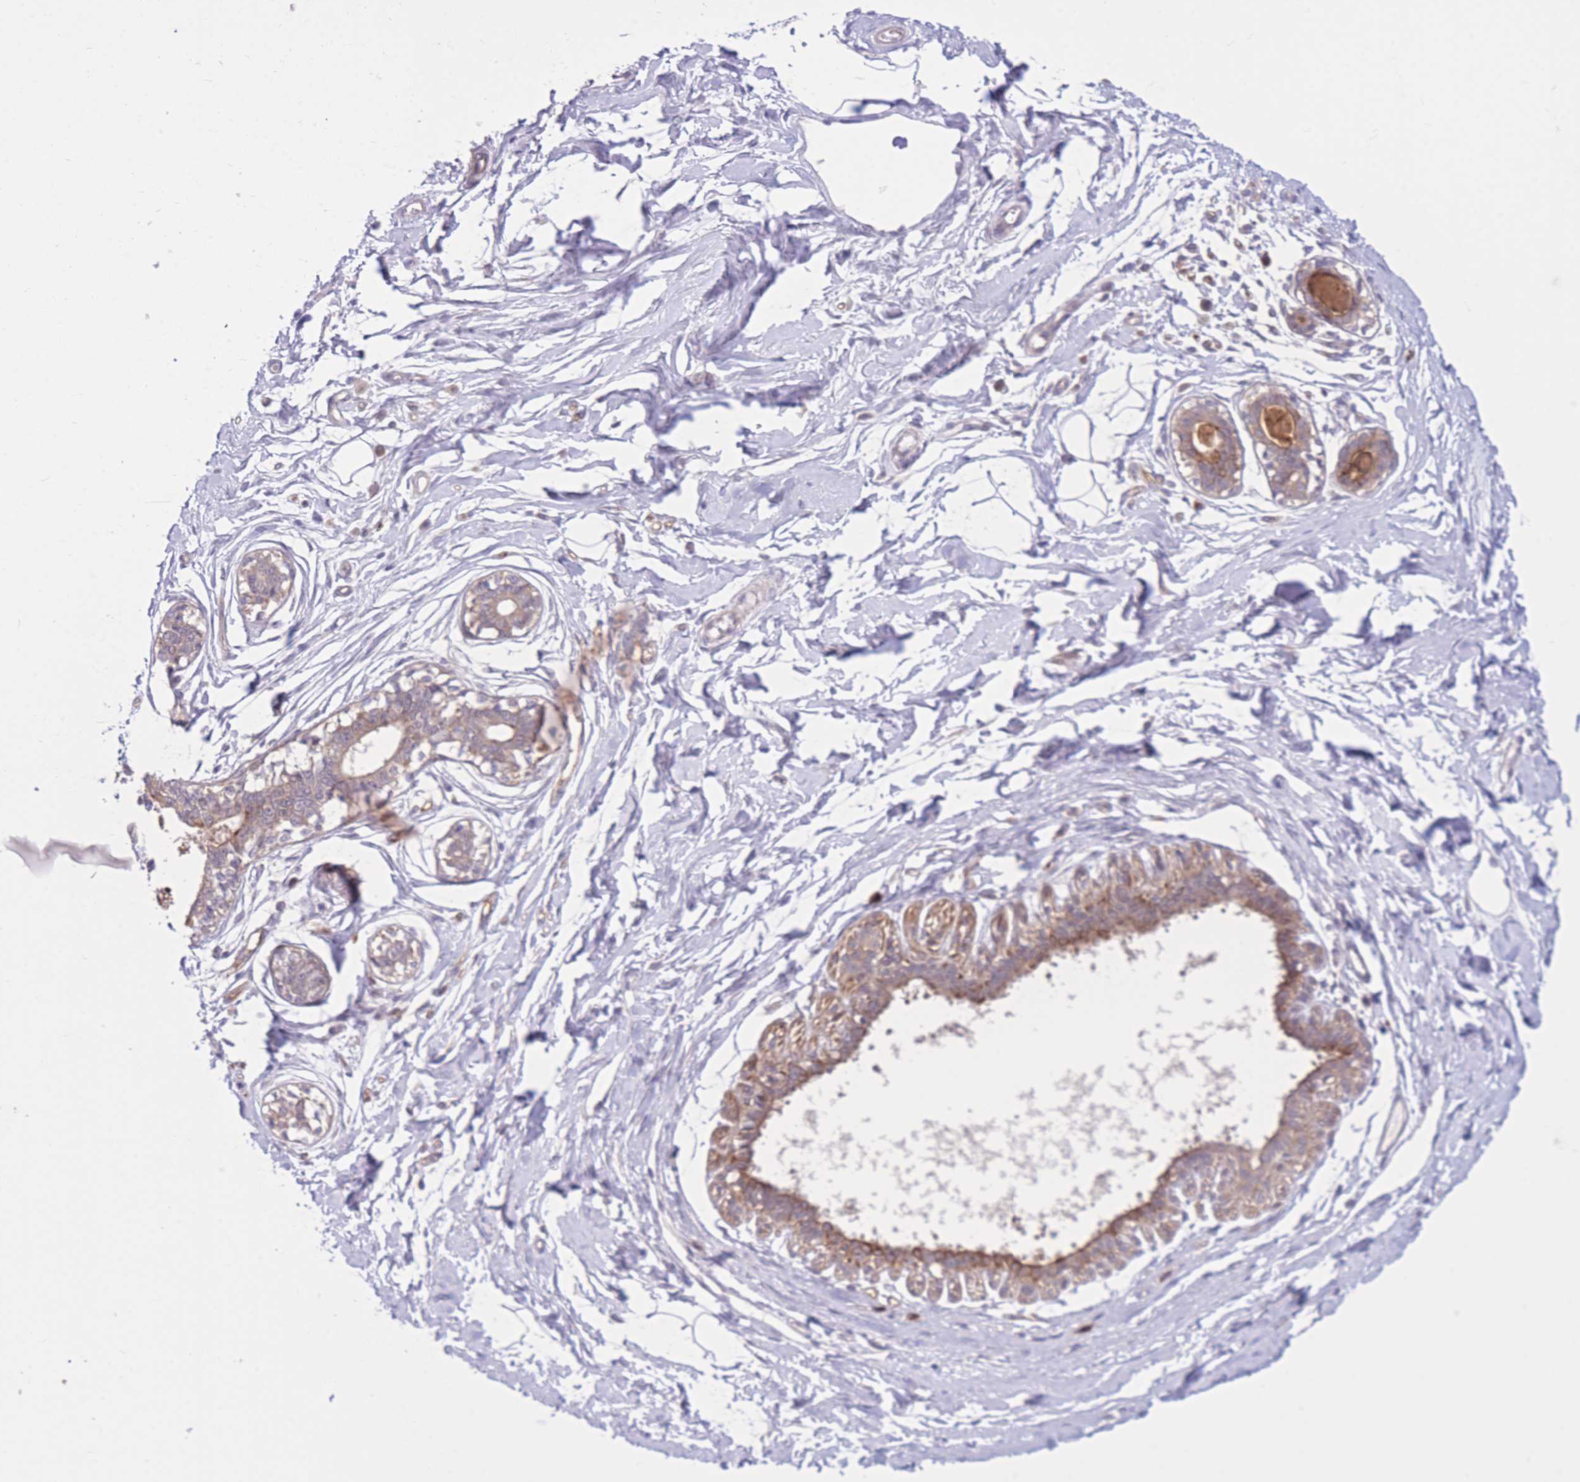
{"staining": {"intensity": "negative", "quantity": "none", "location": "none"}, "tissue": "breast", "cell_type": "Adipocytes", "image_type": "normal", "snomed": [{"axis": "morphology", "description": "Normal tissue, NOS"}, {"axis": "topography", "description": "Breast"}], "caption": "Adipocytes show no significant expression in benign breast.", "gene": "CDC25B", "patient": {"sex": "female", "age": 45}}